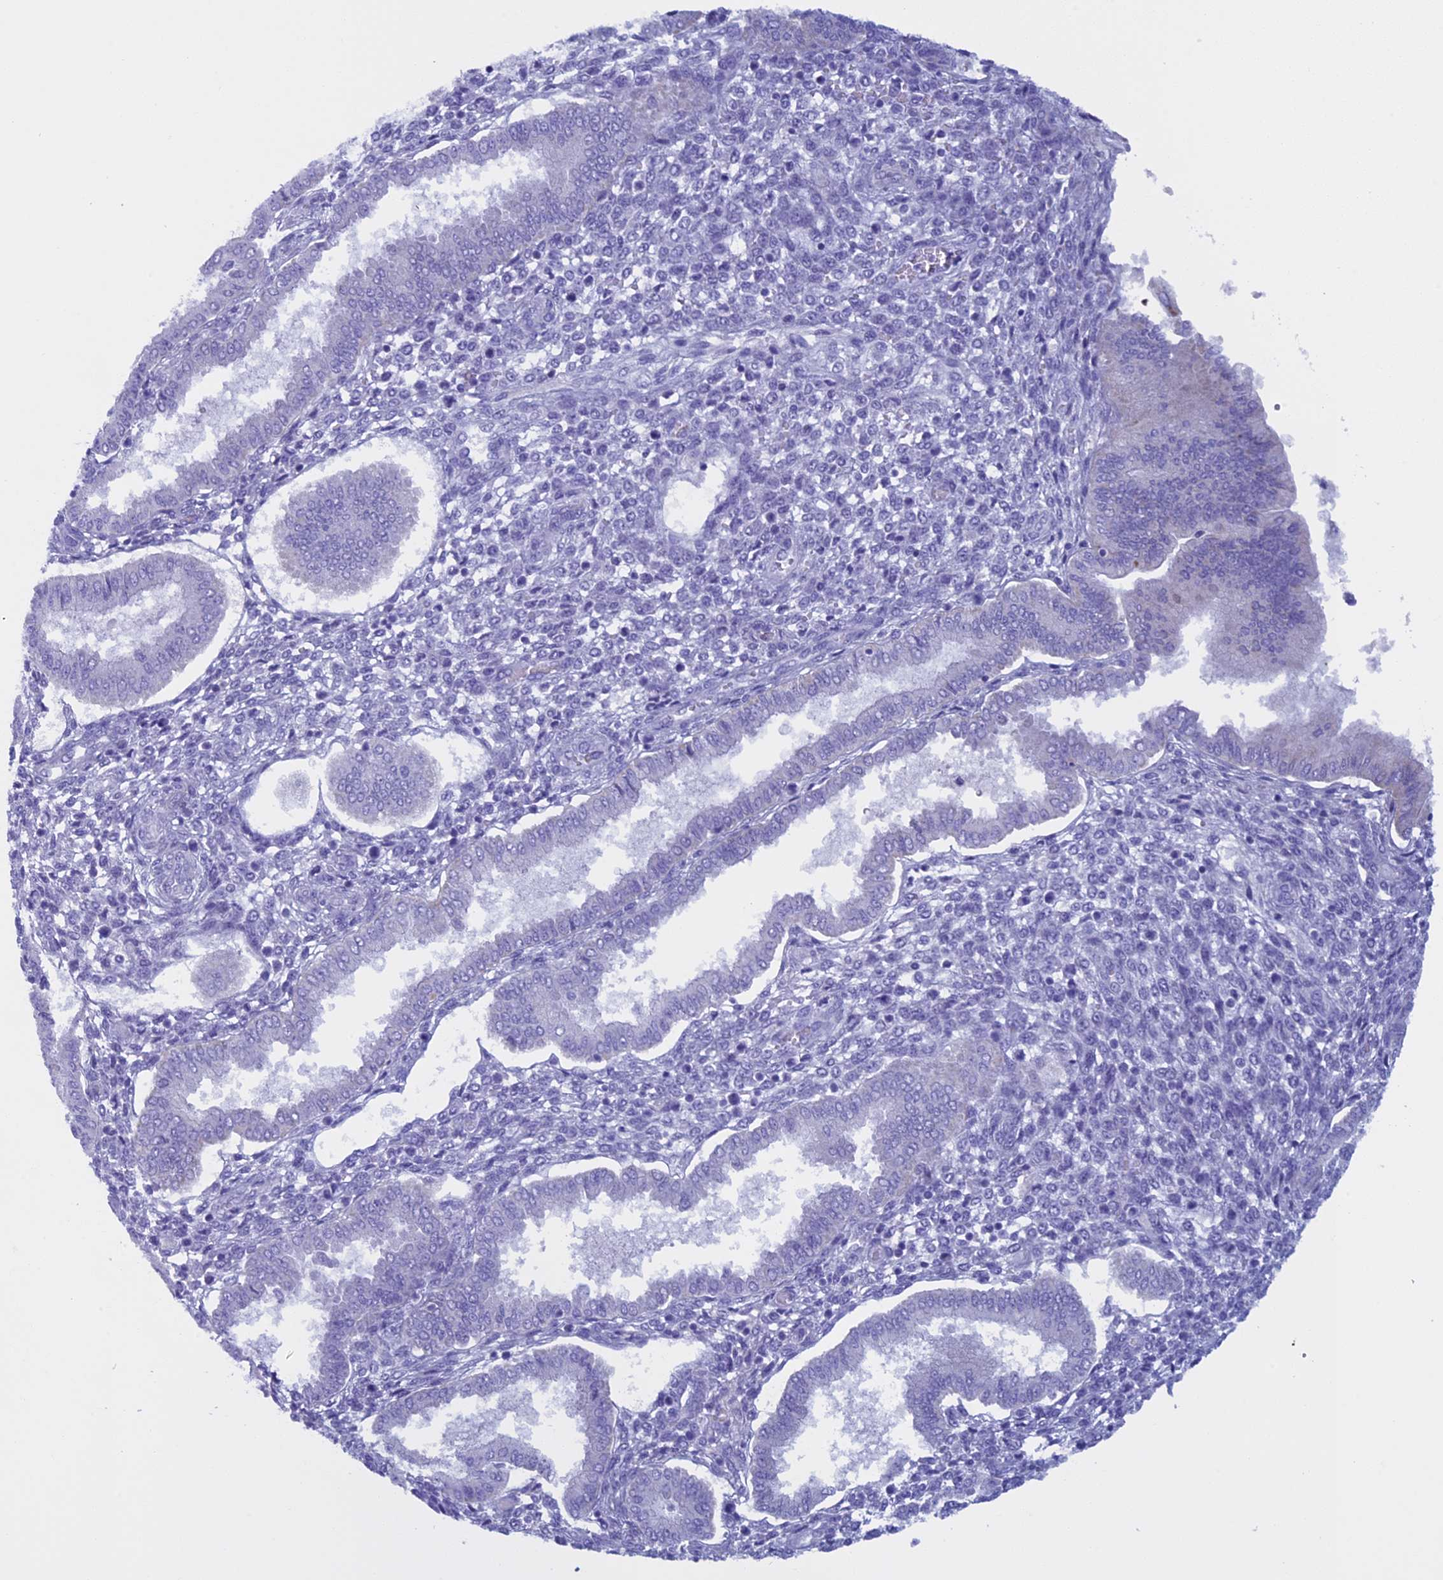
{"staining": {"intensity": "negative", "quantity": "none", "location": "none"}, "tissue": "endometrium", "cell_type": "Cells in endometrial stroma", "image_type": "normal", "snomed": [{"axis": "morphology", "description": "Normal tissue, NOS"}, {"axis": "topography", "description": "Endometrium"}], "caption": "Protein analysis of normal endometrium demonstrates no significant staining in cells in endometrial stroma.", "gene": "ZNF563", "patient": {"sex": "female", "age": 24}}